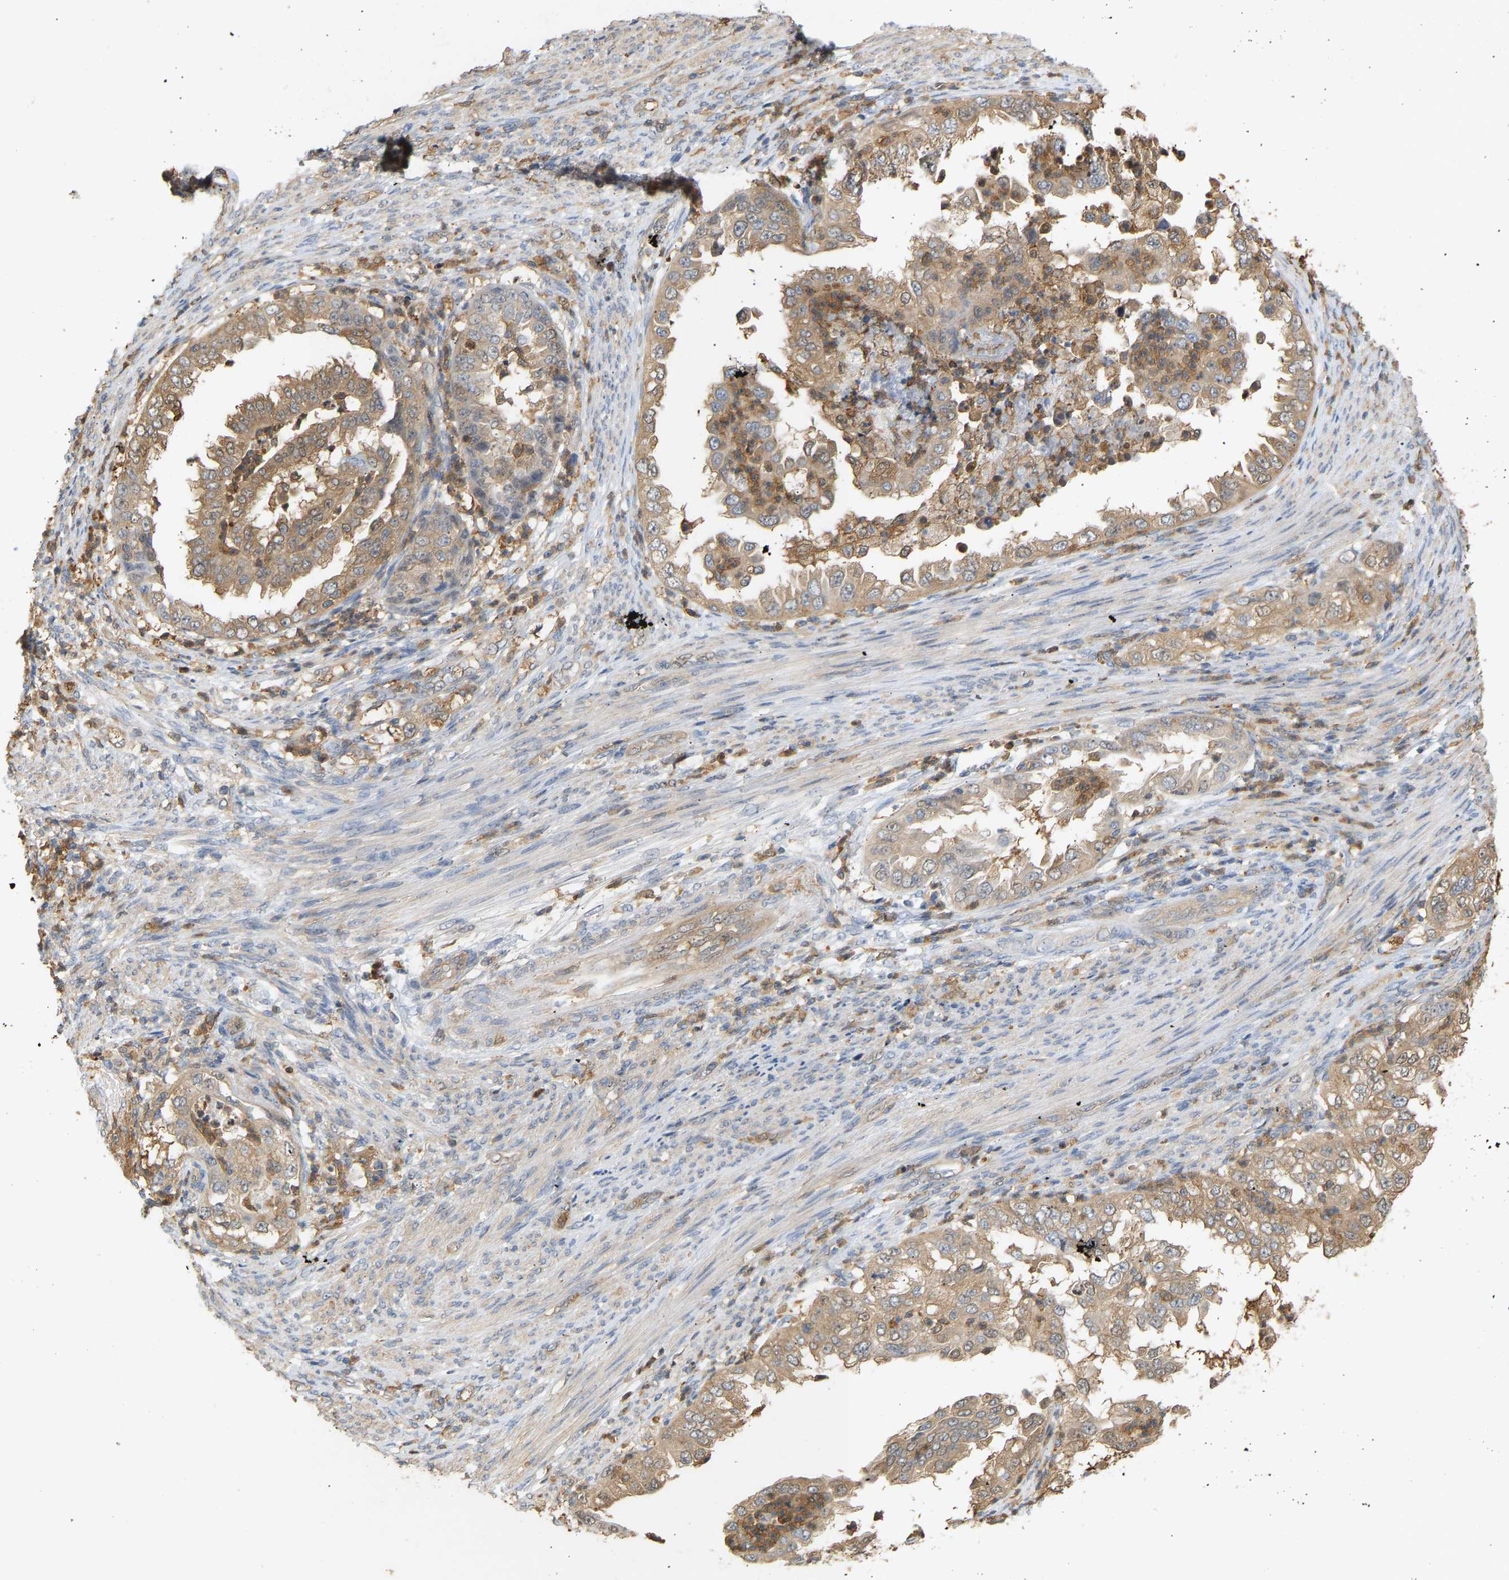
{"staining": {"intensity": "moderate", "quantity": ">75%", "location": "cytoplasmic/membranous"}, "tissue": "endometrial cancer", "cell_type": "Tumor cells", "image_type": "cancer", "snomed": [{"axis": "morphology", "description": "Adenocarcinoma, NOS"}, {"axis": "topography", "description": "Endometrium"}], "caption": "A medium amount of moderate cytoplasmic/membranous expression is seen in about >75% of tumor cells in adenocarcinoma (endometrial) tissue. The protein is stained brown, and the nuclei are stained in blue (DAB IHC with brightfield microscopy, high magnification).", "gene": "ENO1", "patient": {"sex": "female", "age": 85}}